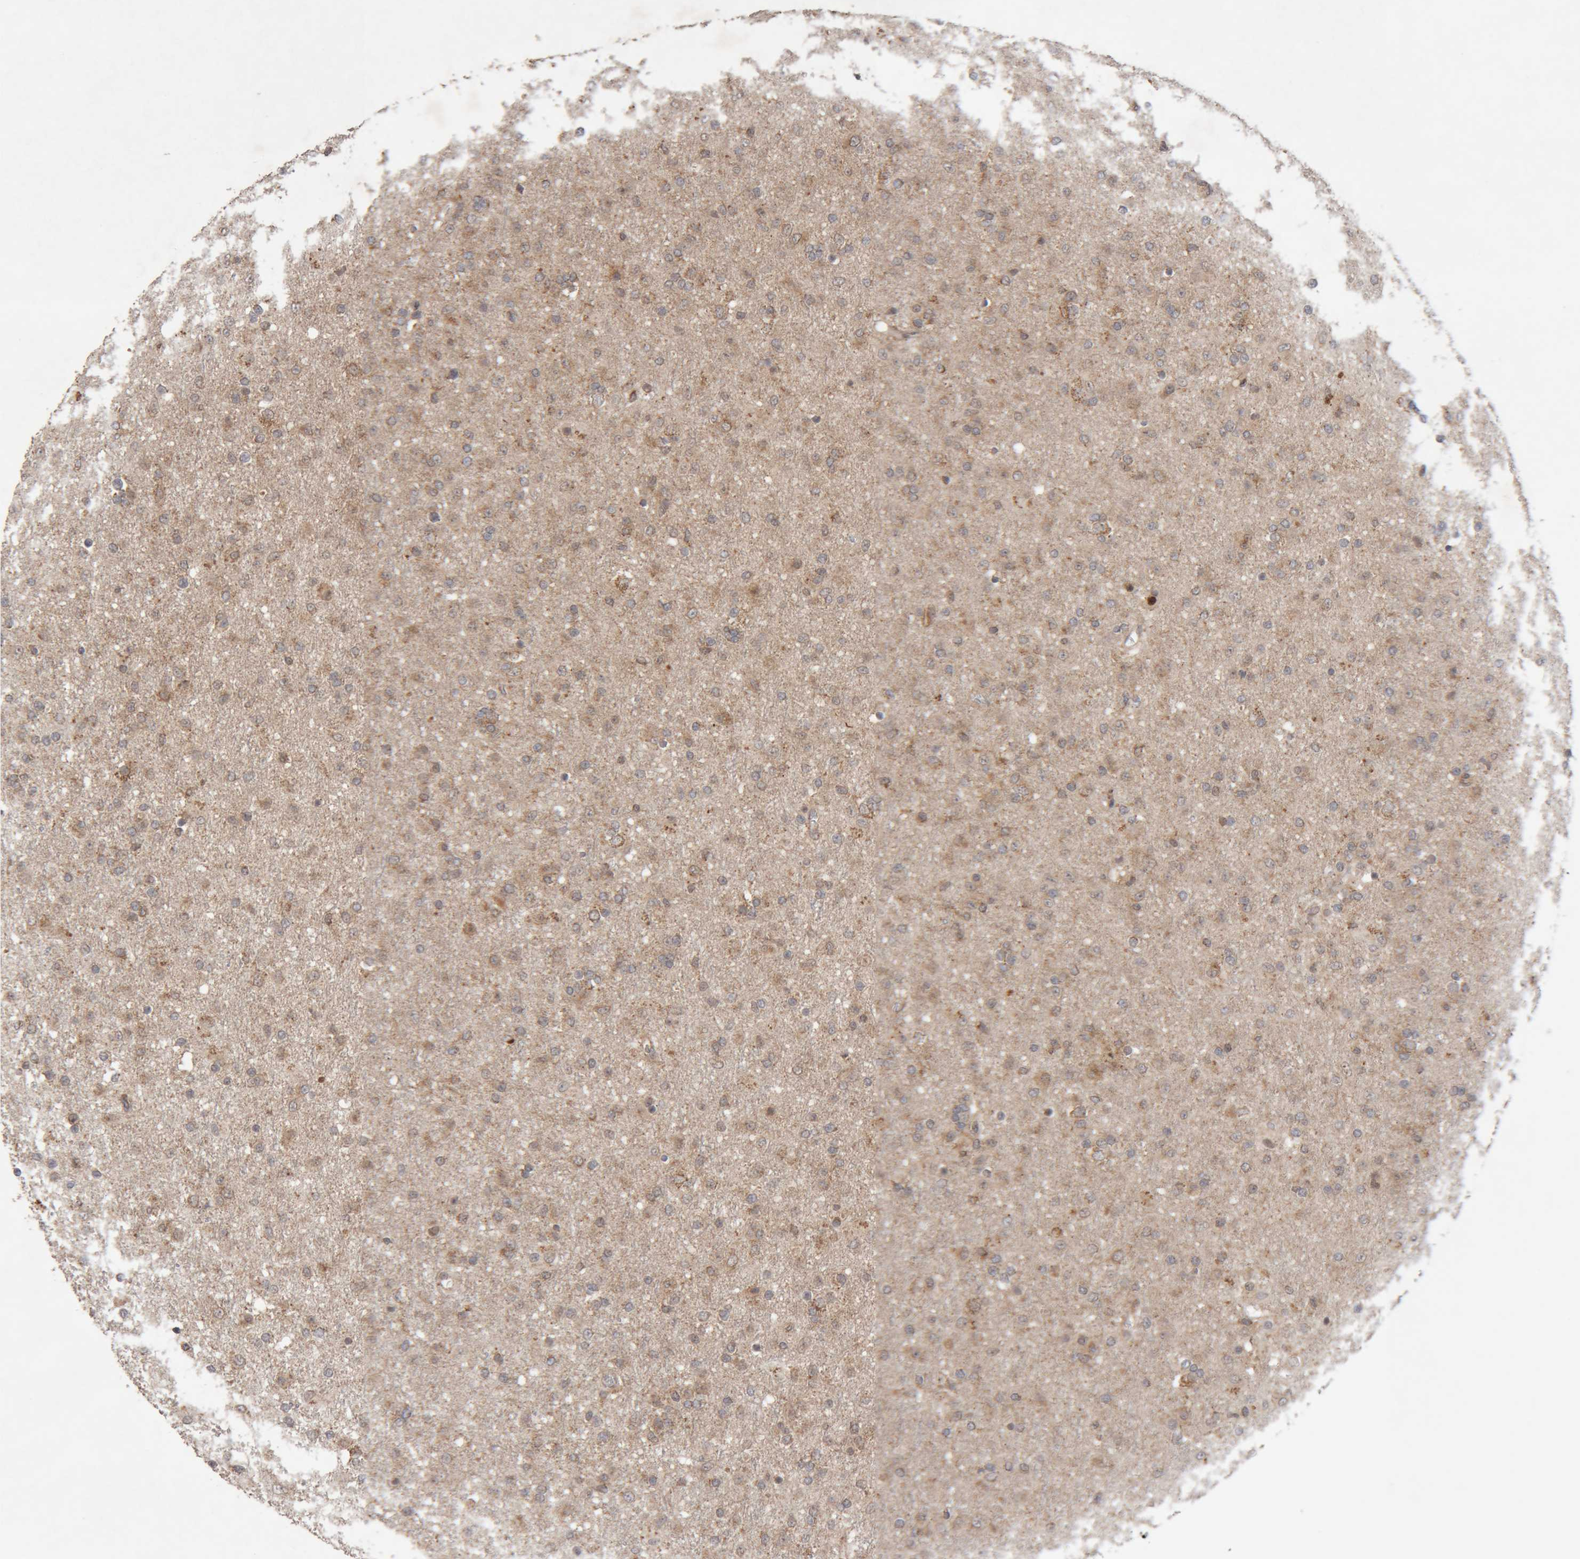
{"staining": {"intensity": "weak", "quantity": ">75%", "location": "cytoplasmic/membranous"}, "tissue": "glioma", "cell_type": "Tumor cells", "image_type": "cancer", "snomed": [{"axis": "morphology", "description": "Glioma, malignant, Low grade"}, {"axis": "topography", "description": "Brain"}], "caption": "Glioma was stained to show a protein in brown. There is low levels of weak cytoplasmic/membranous positivity in approximately >75% of tumor cells. Nuclei are stained in blue.", "gene": "KIF21B", "patient": {"sex": "male", "age": 65}}